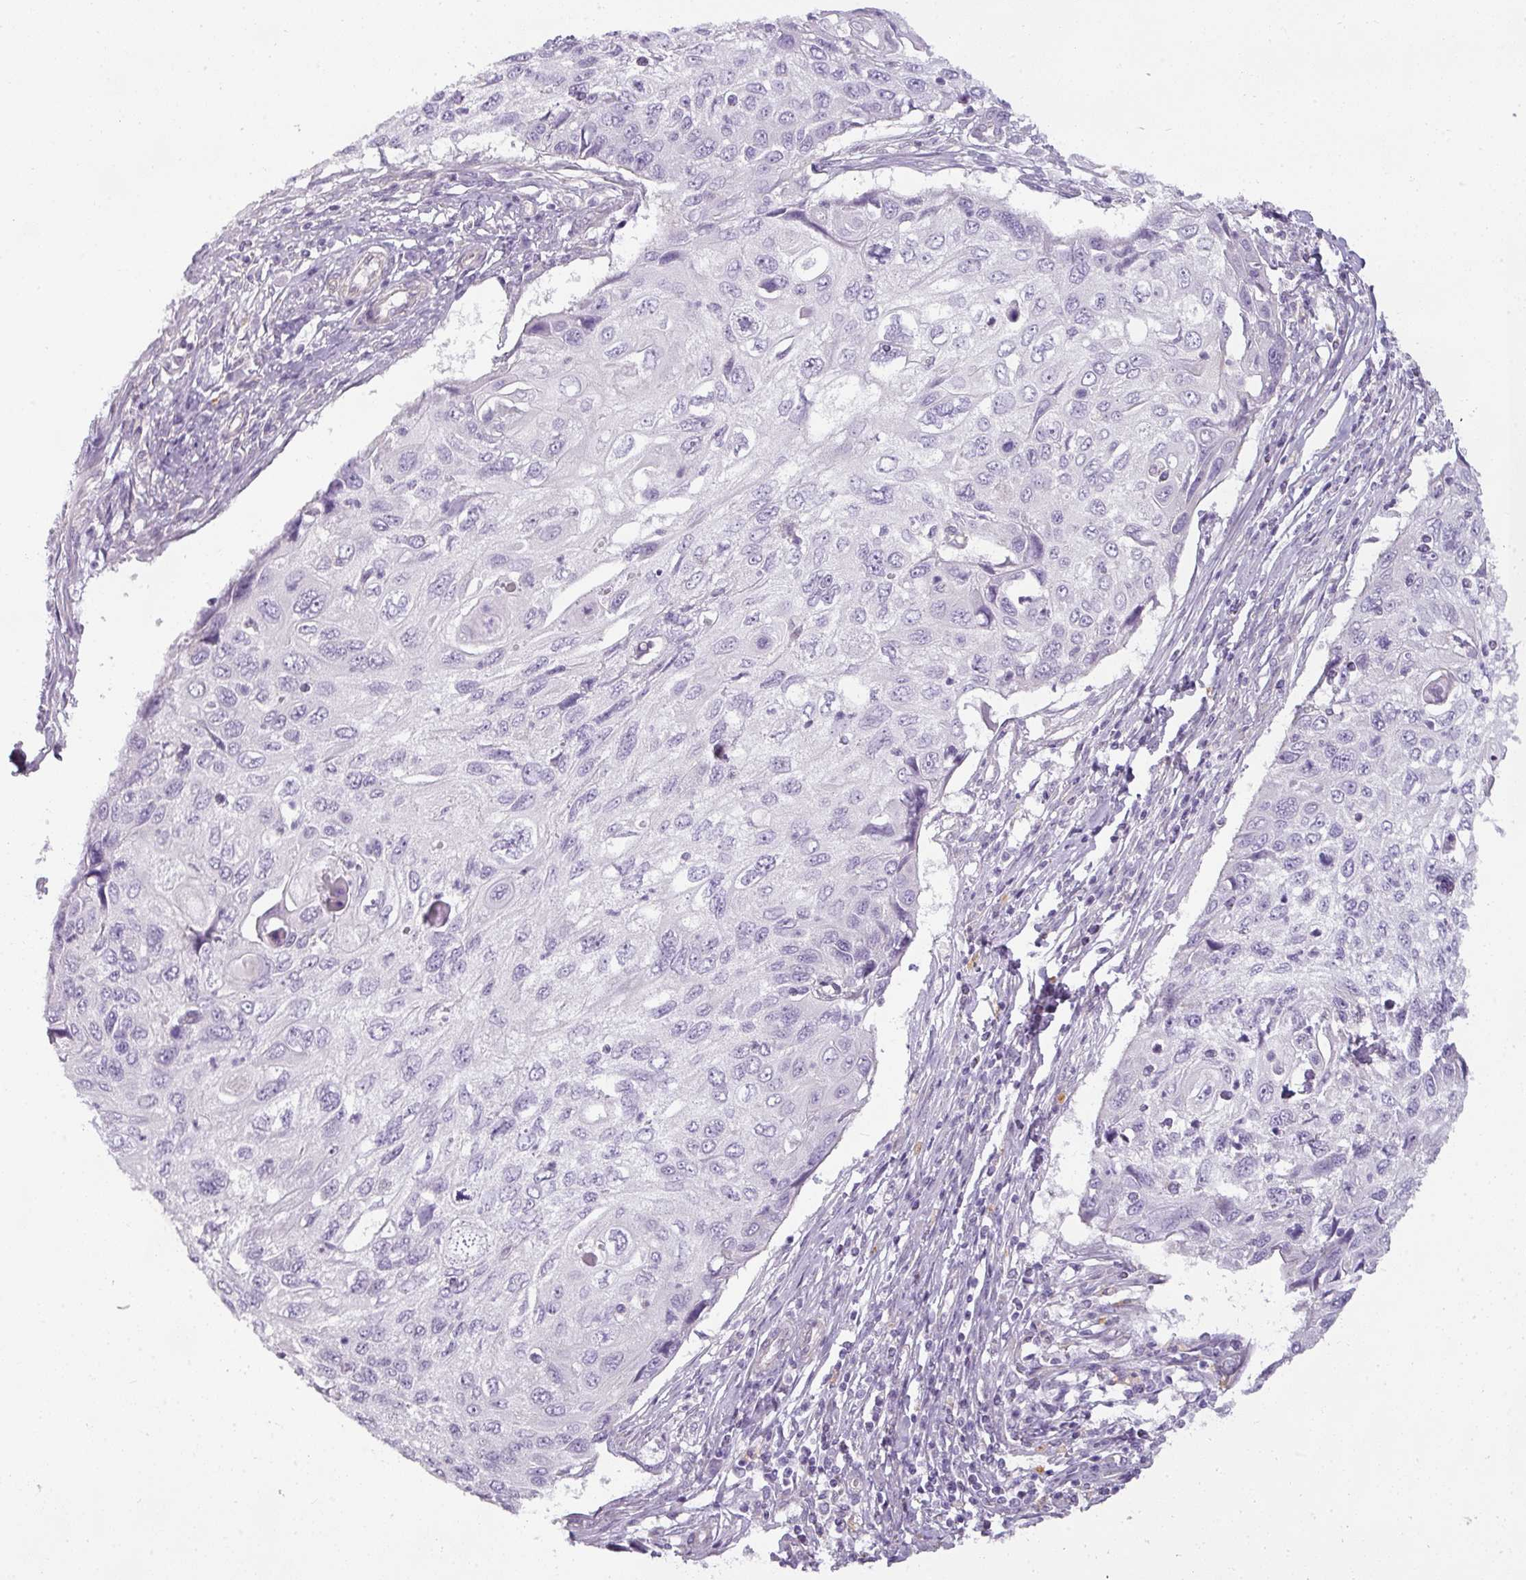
{"staining": {"intensity": "negative", "quantity": "none", "location": "none"}, "tissue": "cervical cancer", "cell_type": "Tumor cells", "image_type": "cancer", "snomed": [{"axis": "morphology", "description": "Squamous cell carcinoma, NOS"}, {"axis": "topography", "description": "Cervix"}], "caption": "The IHC micrograph has no significant positivity in tumor cells of cervical cancer tissue. (Brightfield microscopy of DAB immunohistochemistry (IHC) at high magnification).", "gene": "ASB1", "patient": {"sex": "female", "age": 70}}